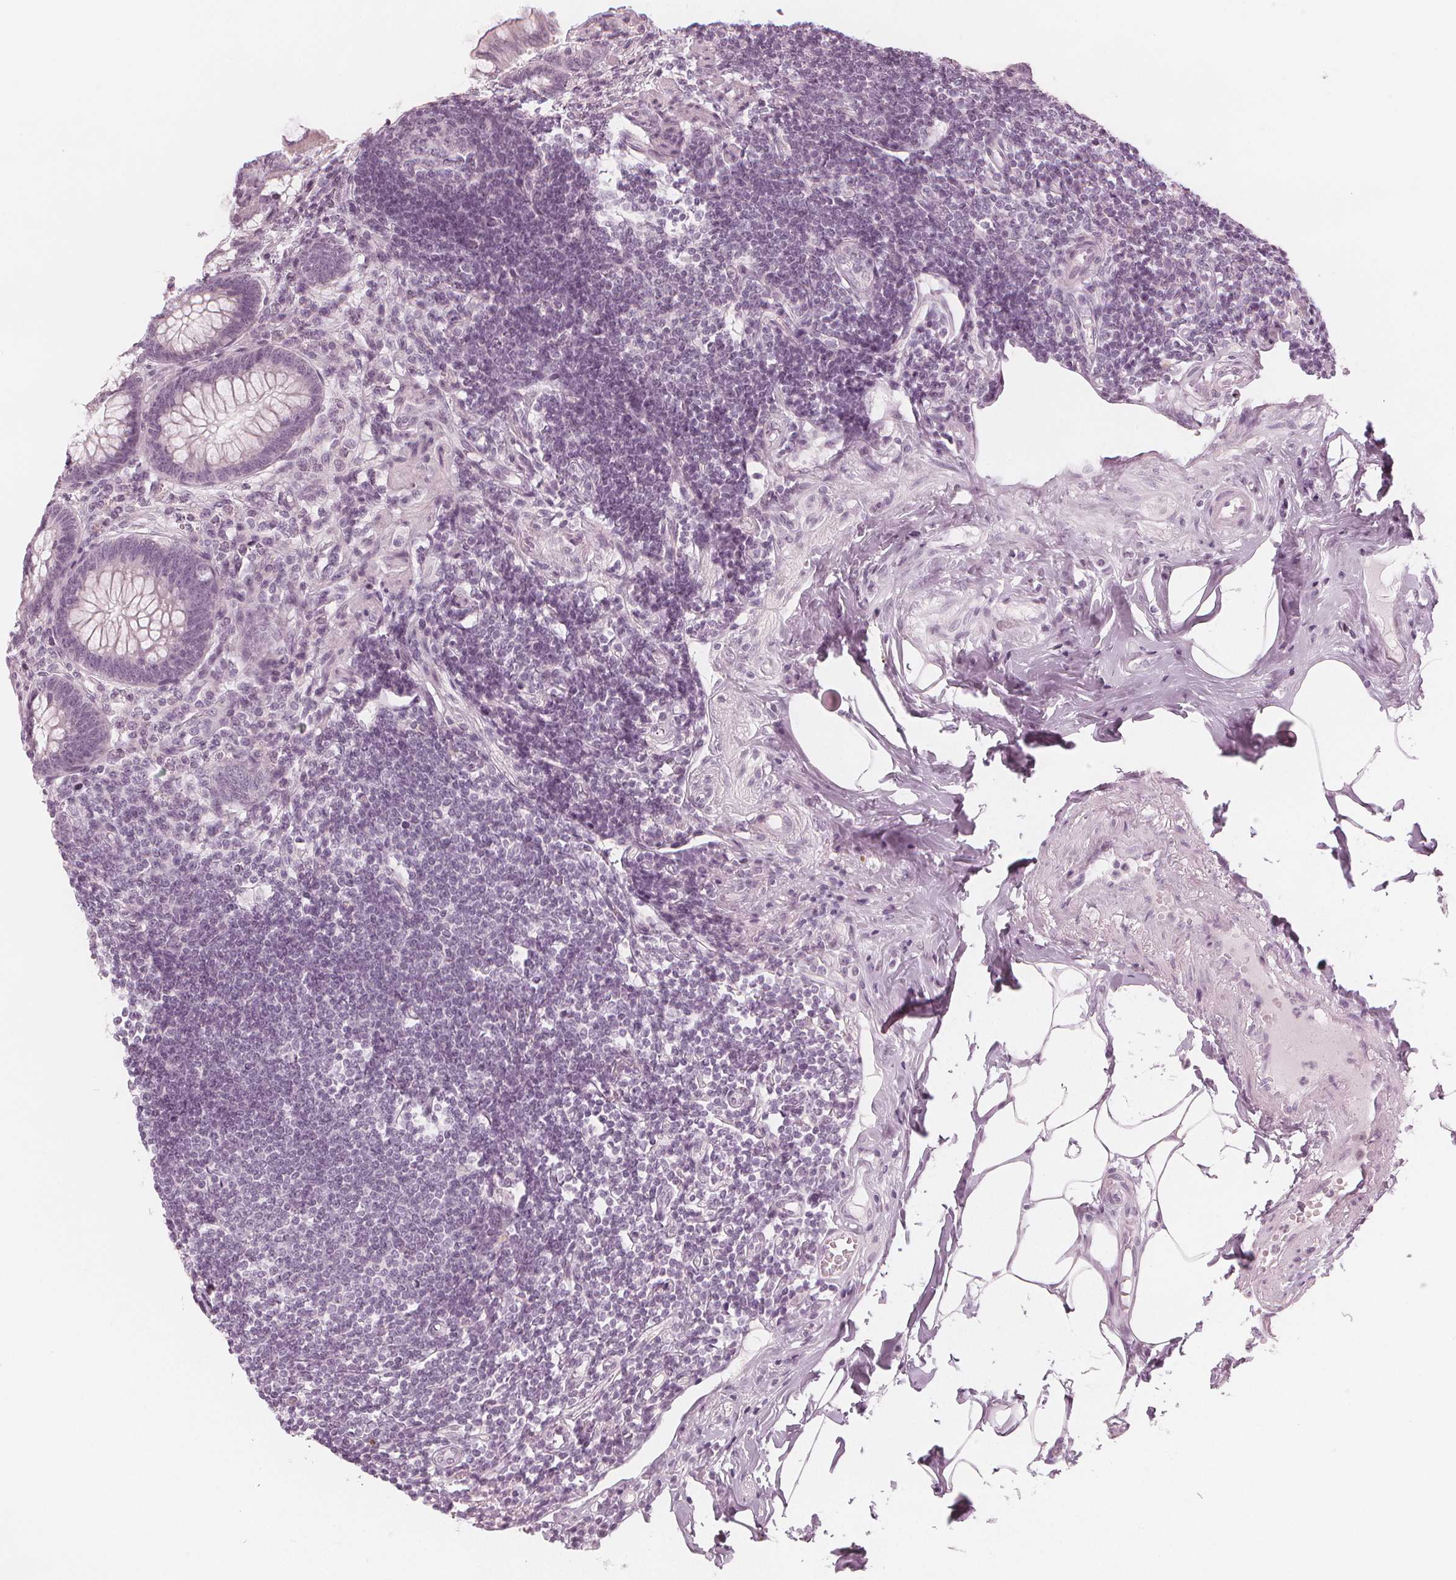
{"staining": {"intensity": "negative", "quantity": "none", "location": "none"}, "tissue": "appendix", "cell_type": "Glandular cells", "image_type": "normal", "snomed": [{"axis": "morphology", "description": "Normal tissue, NOS"}, {"axis": "topography", "description": "Appendix"}], "caption": "This histopathology image is of normal appendix stained with IHC to label a protein in brown with the nuclei are counter-stained blue. There is no staining in glandular cells. Nuclei are stained in blue.", "gene": "PAEP", "patient": {"sex": "female", "age": 57}}